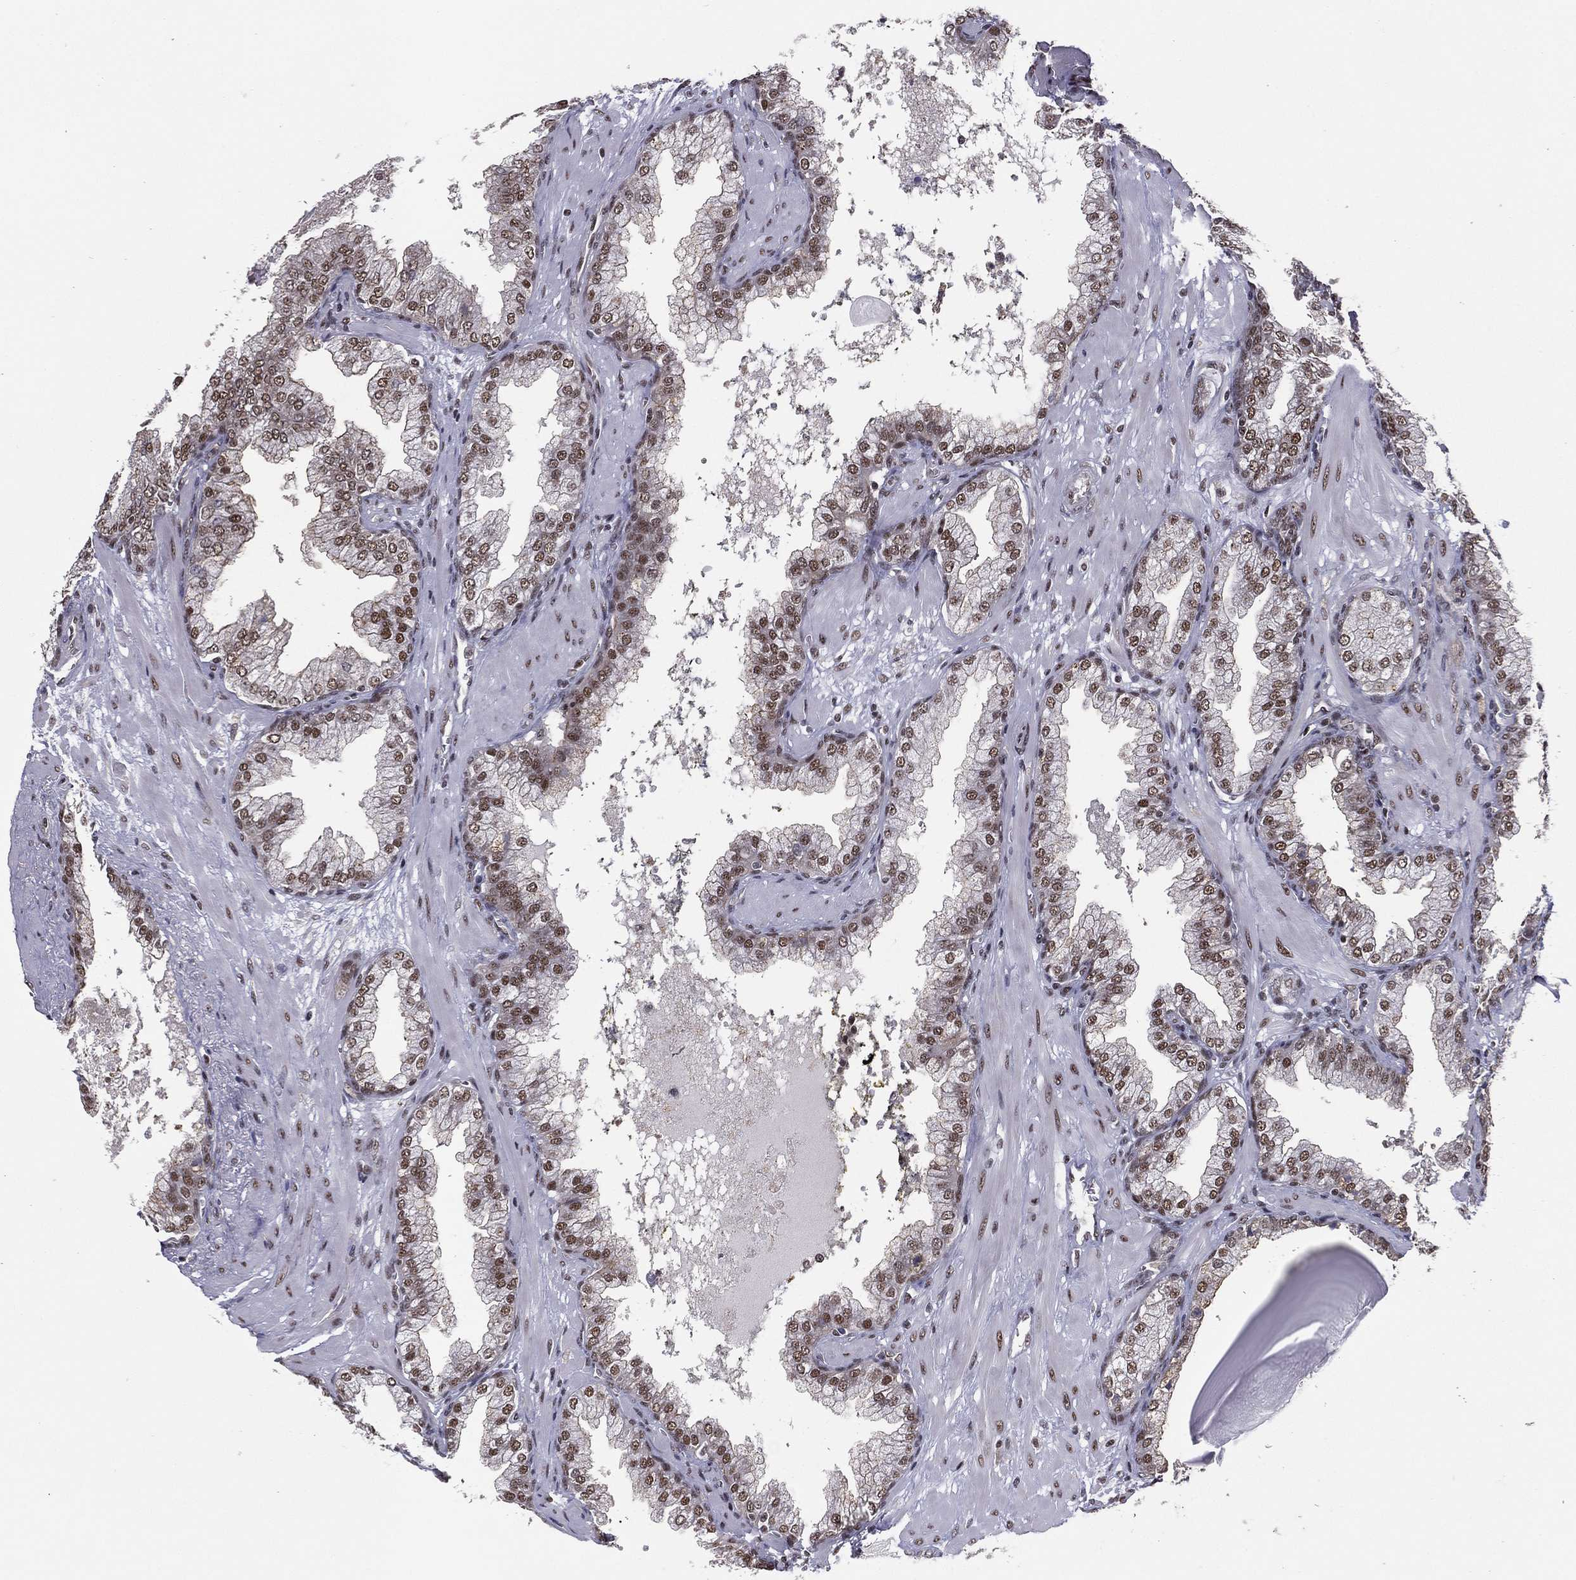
{"staining": {"intensity": "strong", "quantity": "25%-75%", "location": "nuclear"}, "tissue": "prostate cancer", "cell_type": "Tumor cells", "image_type": "cancer", "snomed": [{"axis": "morphology", "description": "Adenocarcinoma, Low grade"}, {"axis": "topography", "description": "Prostate"}], "caption": "Prostate cancer (low-grade adenocarcinoma) tissue shows strong nuclear expression in about 25%-75% of tumor cells, visualized by immunohistochemistry.", "gene": "GPALPP1", "patient": {"sex": "male", "age": 62}}